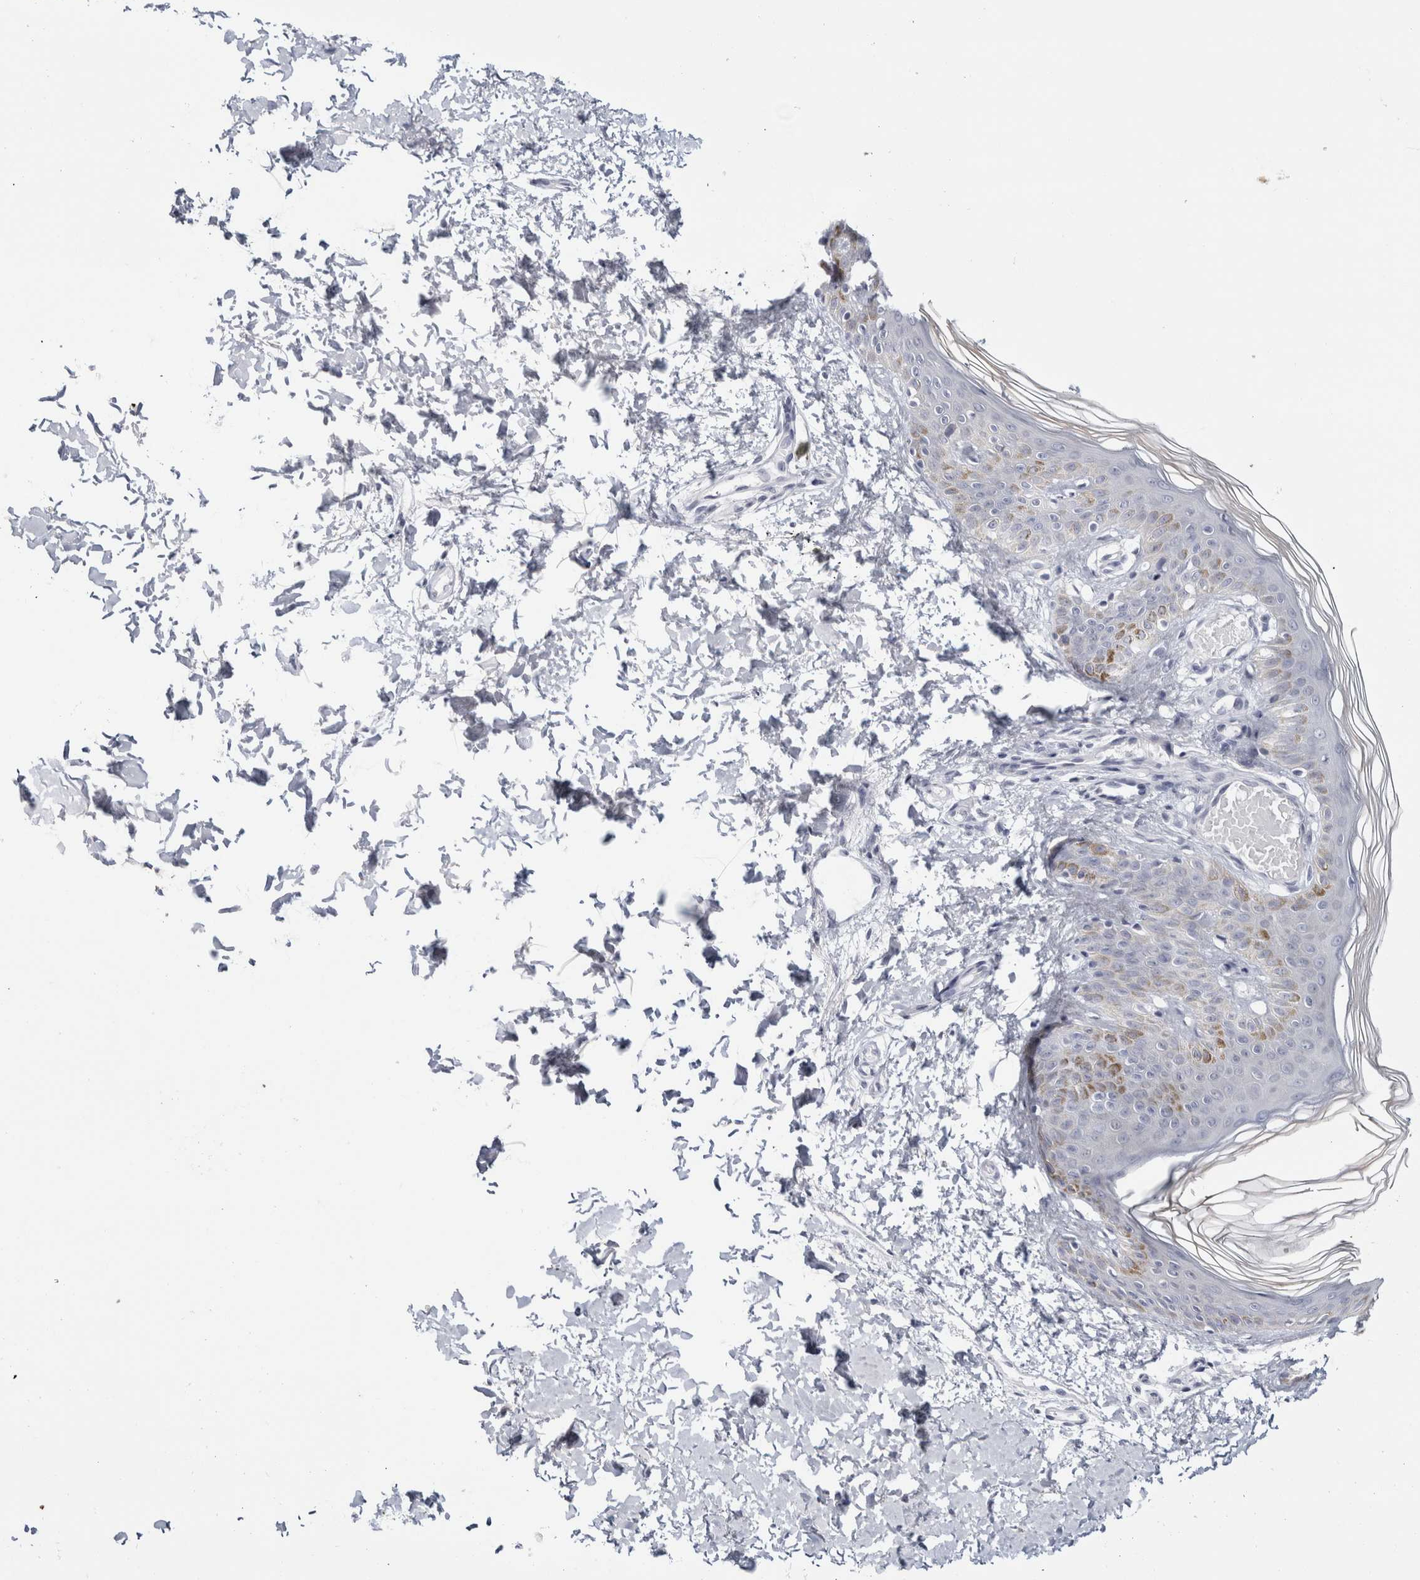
{"staining": {"intensity": "negative", "quantity": "none", "location": "none"}, "tissue": "skin", "cell_type": "Fibroblasts", "image_type": "normal", "snomed": [{"axis": "morphology", "description": "Normal tissue, NOS"}, {"axis": "morphology", "description": "Neoplasm, benign, NOS"}, {"axis": "topography", "description": "Skin"}, {"axis": "topography", "description": "Soft tissue"}], "caption": "Fibroblasts show no significant positivity in benign skin. (DAB IHC, high magnification).", "gene": "RPH3AL", "patient": {"sex": "male", "age": 26}}